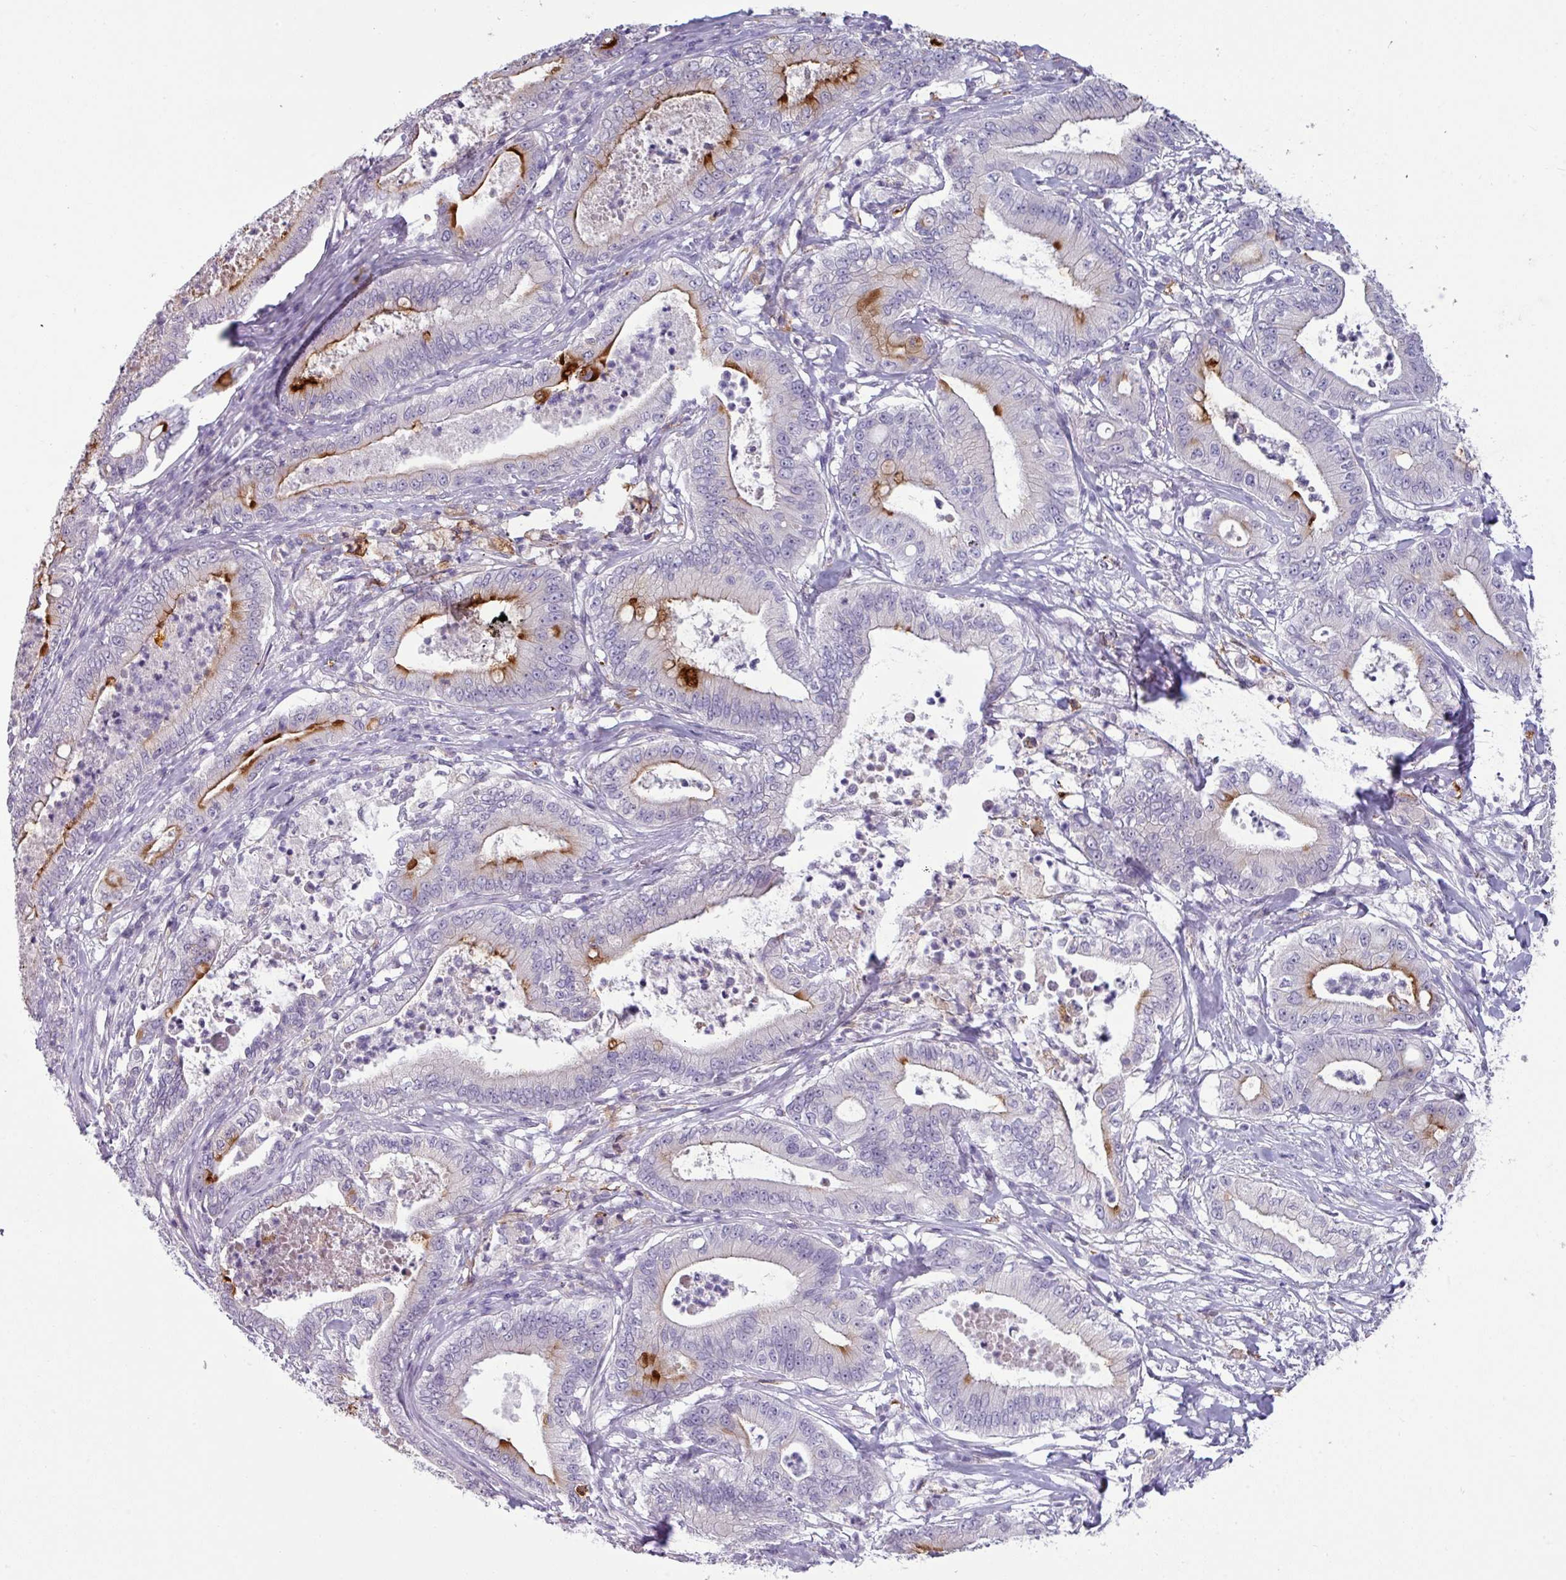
{"staining": {"intensity": "strong", "quantity": "<25%", "location": "cytoplasmic/membranous"}, "tissue": "pancreatic cancer", "cell_type": "Tumor cells", "image_type": "cancer", "snomed": [{"axis": "morphology", "description": "Adenocarcinoma, NOS"}, {"axis": "topography", "description": "Pancreas"}], "caption": "High-power microscopy captured an immunohistochemistry image of pancreatic adenocarcinoma, revealing strong cytoplasmic/membranous positivity in about <25% of tumor cells.", "gene": "SLC26A9", "patient": {"sex": "male", "age": 71}}